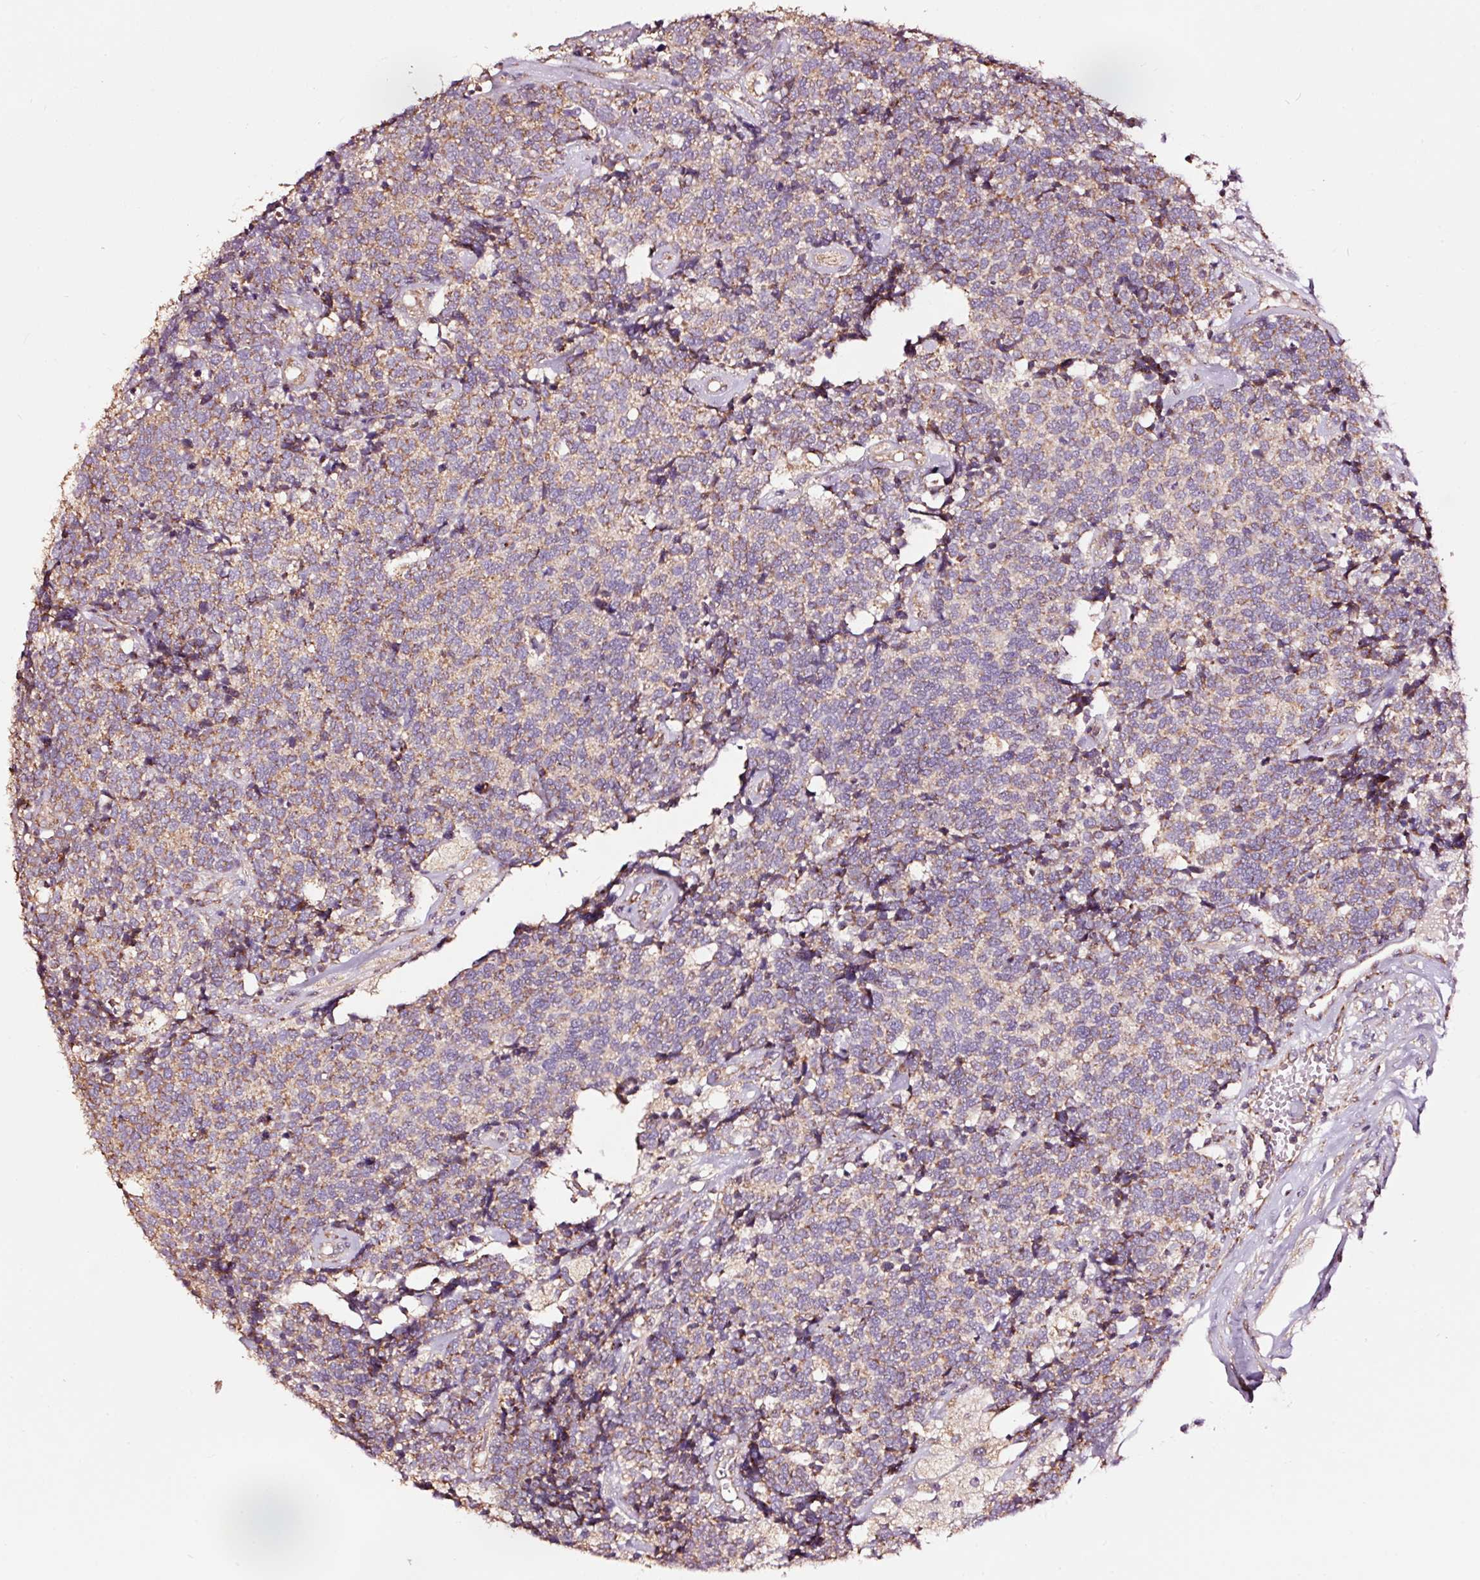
{"staining": {"intensity": "moderate", "quantity": "25%-75%", "location": "cytoplasmic/membranous"}, "tissue": "carcinoid", "cell_type": "Tumor cells", "image_type": "cancer", "snomed": [{"axis": "morphology", "description": "Carcinoid, malignant, NOS"}, {"axis": "topography", "description": "Skin"}], "caption": "DAB (3,3'-diaminobenzidine) immunohistochemical staining of human carcinoid exhibits moderate cytoplasmic/membranous protein staining in approximately 25%-75% of tumor cells. (Stains: DAB in brown, nuclei in blue, Microscopy: brightfield microscopy at high magnification).", "gene": "TPM1", "patient": {"sex": "female", "age": 79}}